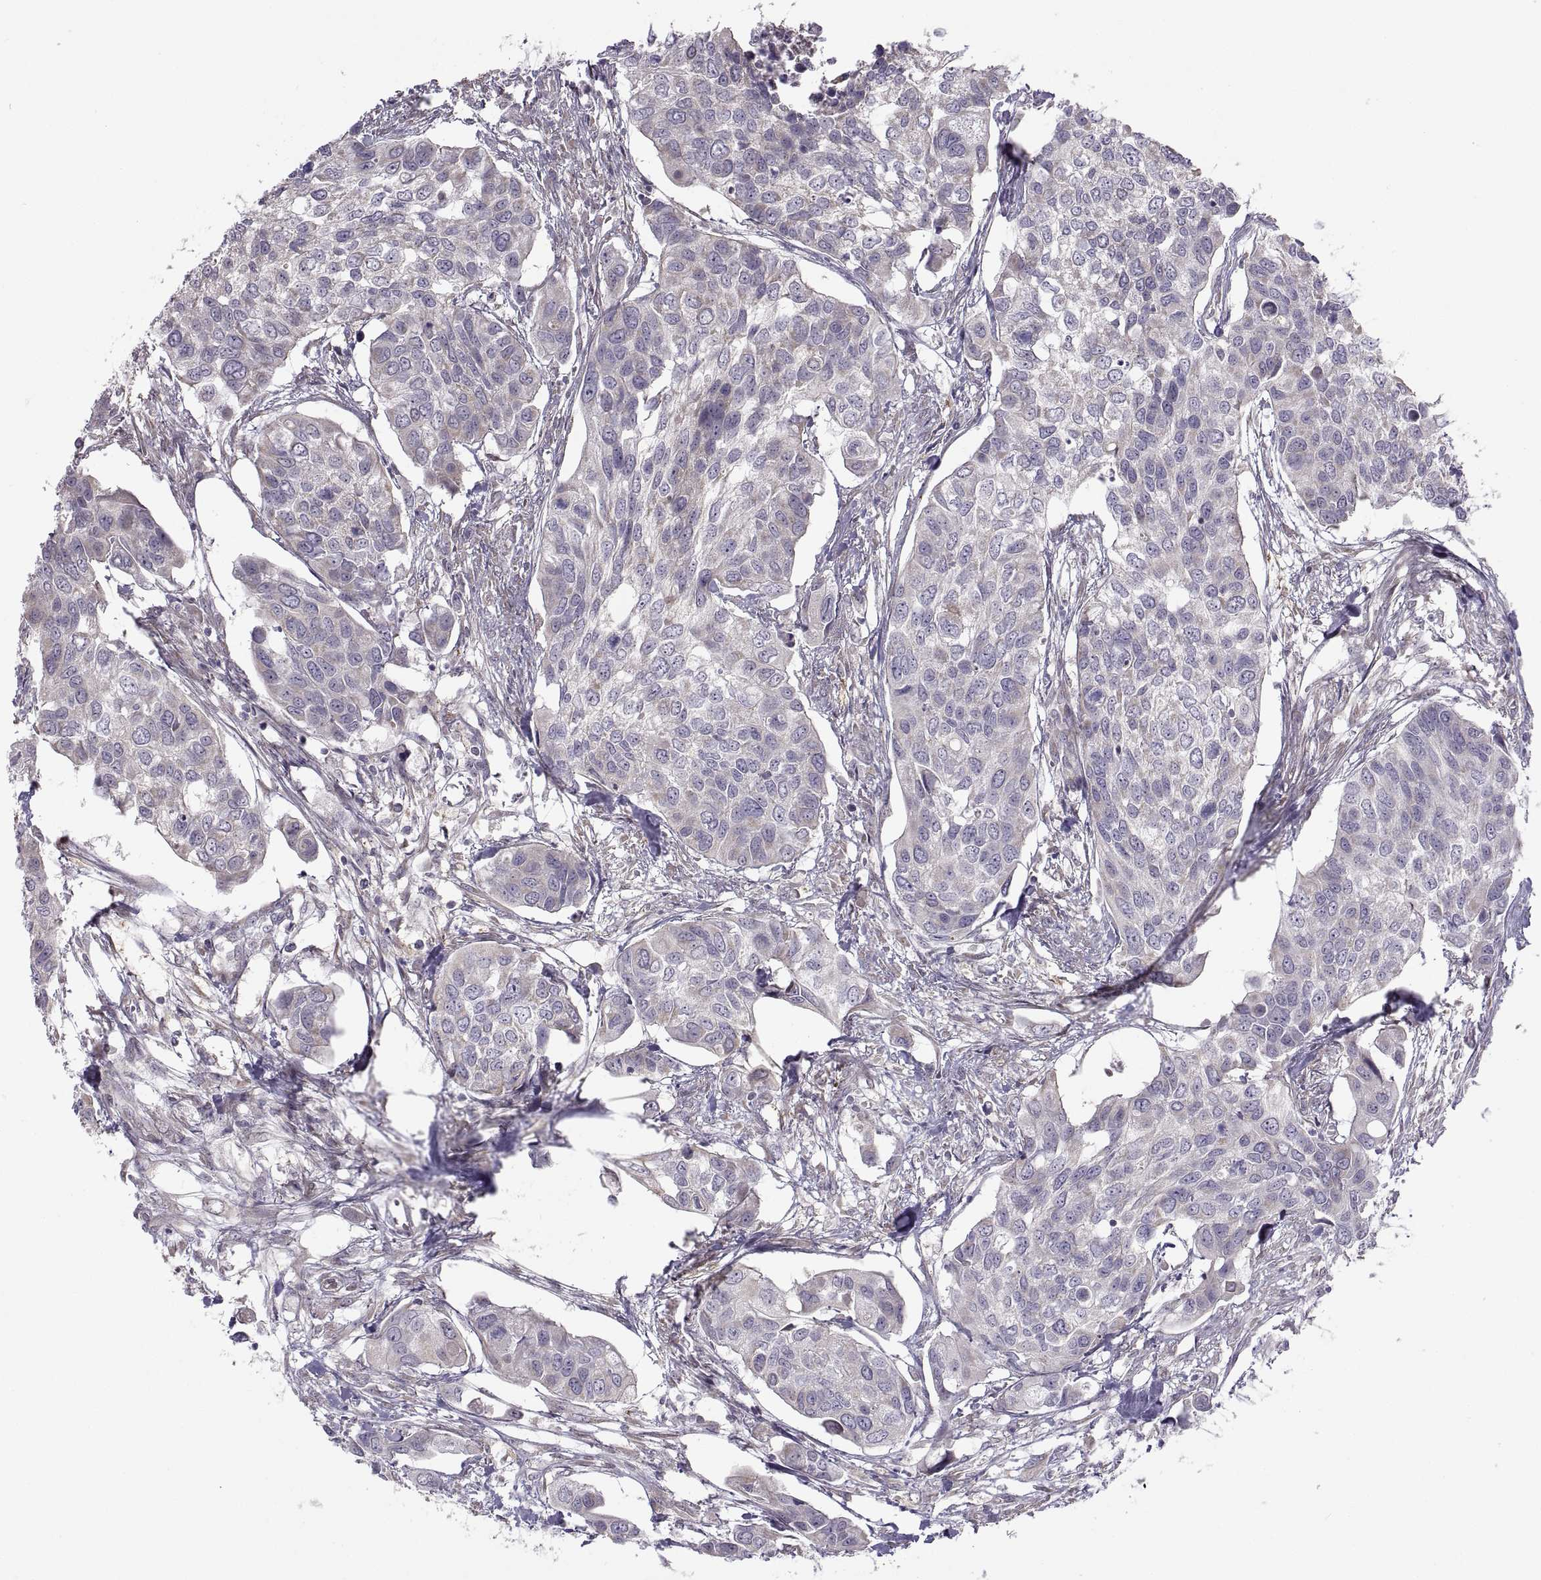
{"staining": {"intensity": "negative", "quantity": "none", "location": "none"}, "tissue": "urothelial cancer", "cell_type": "Tumor cells", "image_type": "cancer", "snomed": [{"axis": "morphology", "description": "Urothelial carcinoma, High grade"}, {"axis": "topography", "description": "Urinary bladder"}], "caption": "Immunohistochemistry micrograph of neoplastic tissue: human urothelial cancer stained with DAB reveals no significant protein positivity in tumor cells.", "gene": "ACSBG2", "patient": {"sex": "male", "age": 60}}